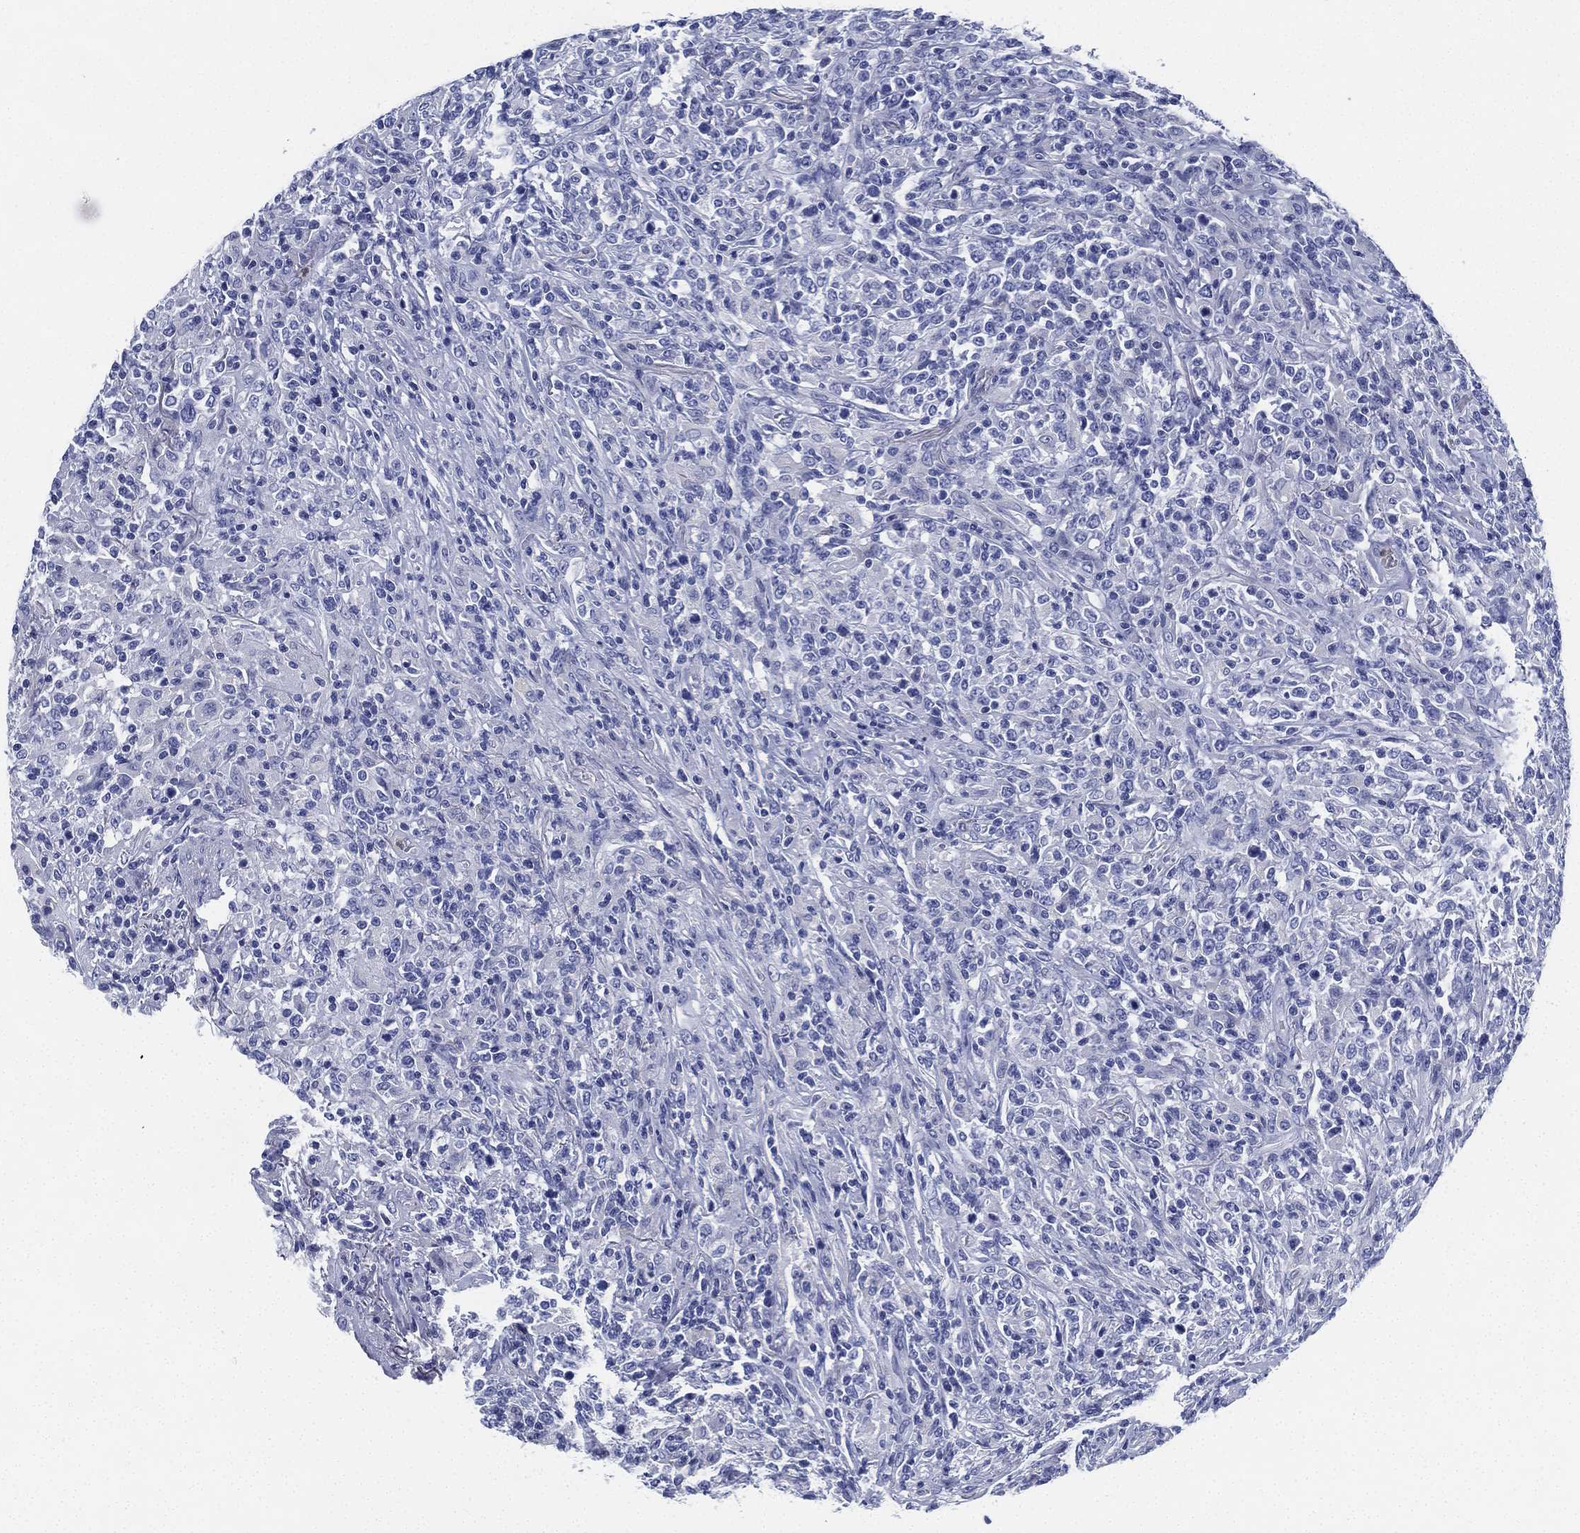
{"staining": {"intensity": "negative", "quantity": "none", "location": "none"}, "tissue": "lymphoma", "cell_type": "Tumor cells", "image_type": "cancer", "snomed": [{"axis": "morphology", "description": "Malignant lymphoma, non-Hodgkin's type, High grade"}, {"axis": "topography", "description": "Lung"}], "caption": "The histopathology image shows no significant expression in tumor cells of high-grade malignant lymphoma, non-Hodgkin's type.", "gene": "DEFB121", "patient": {"sex": "male", "age": 79}}